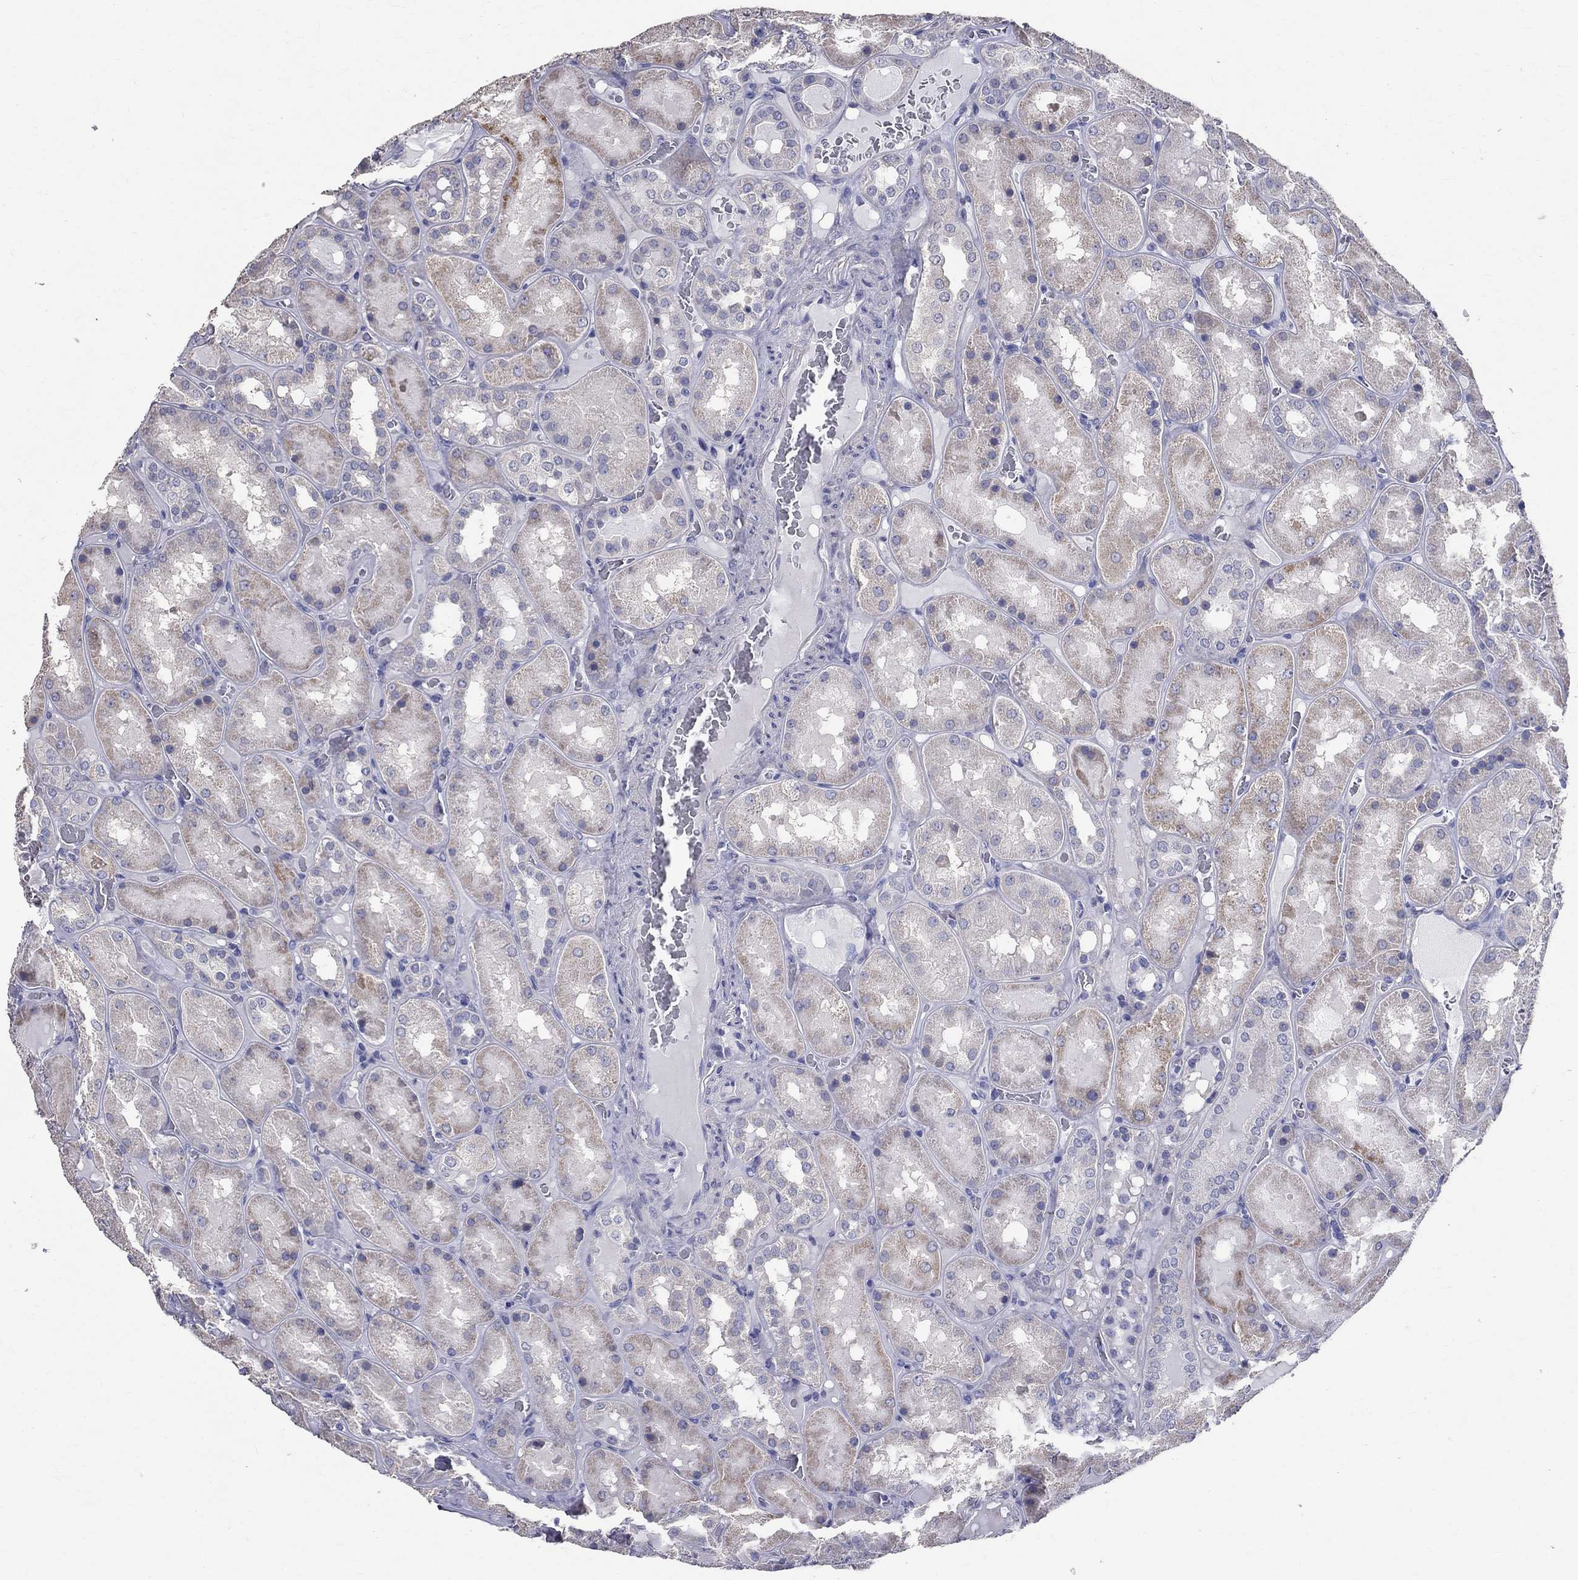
{"staining": {"intensity": "negative", "quantity": "none", "location": "none"}, "tissue": "kidney", "cell_type": "Cells in glomeruli", "image_type": "normal", "snomed": [{"axis": "morphology", "description": "Normal tissue, NOS"}, {"axis": "topography", "description": "Kidney"}], "caption": "This is a histopathology image of IHC staining of normal kidney, which shows no positivity in cells in glomeruli.", "gene": "ANXA10", "patient": {"sex": "male", "age": 73}}